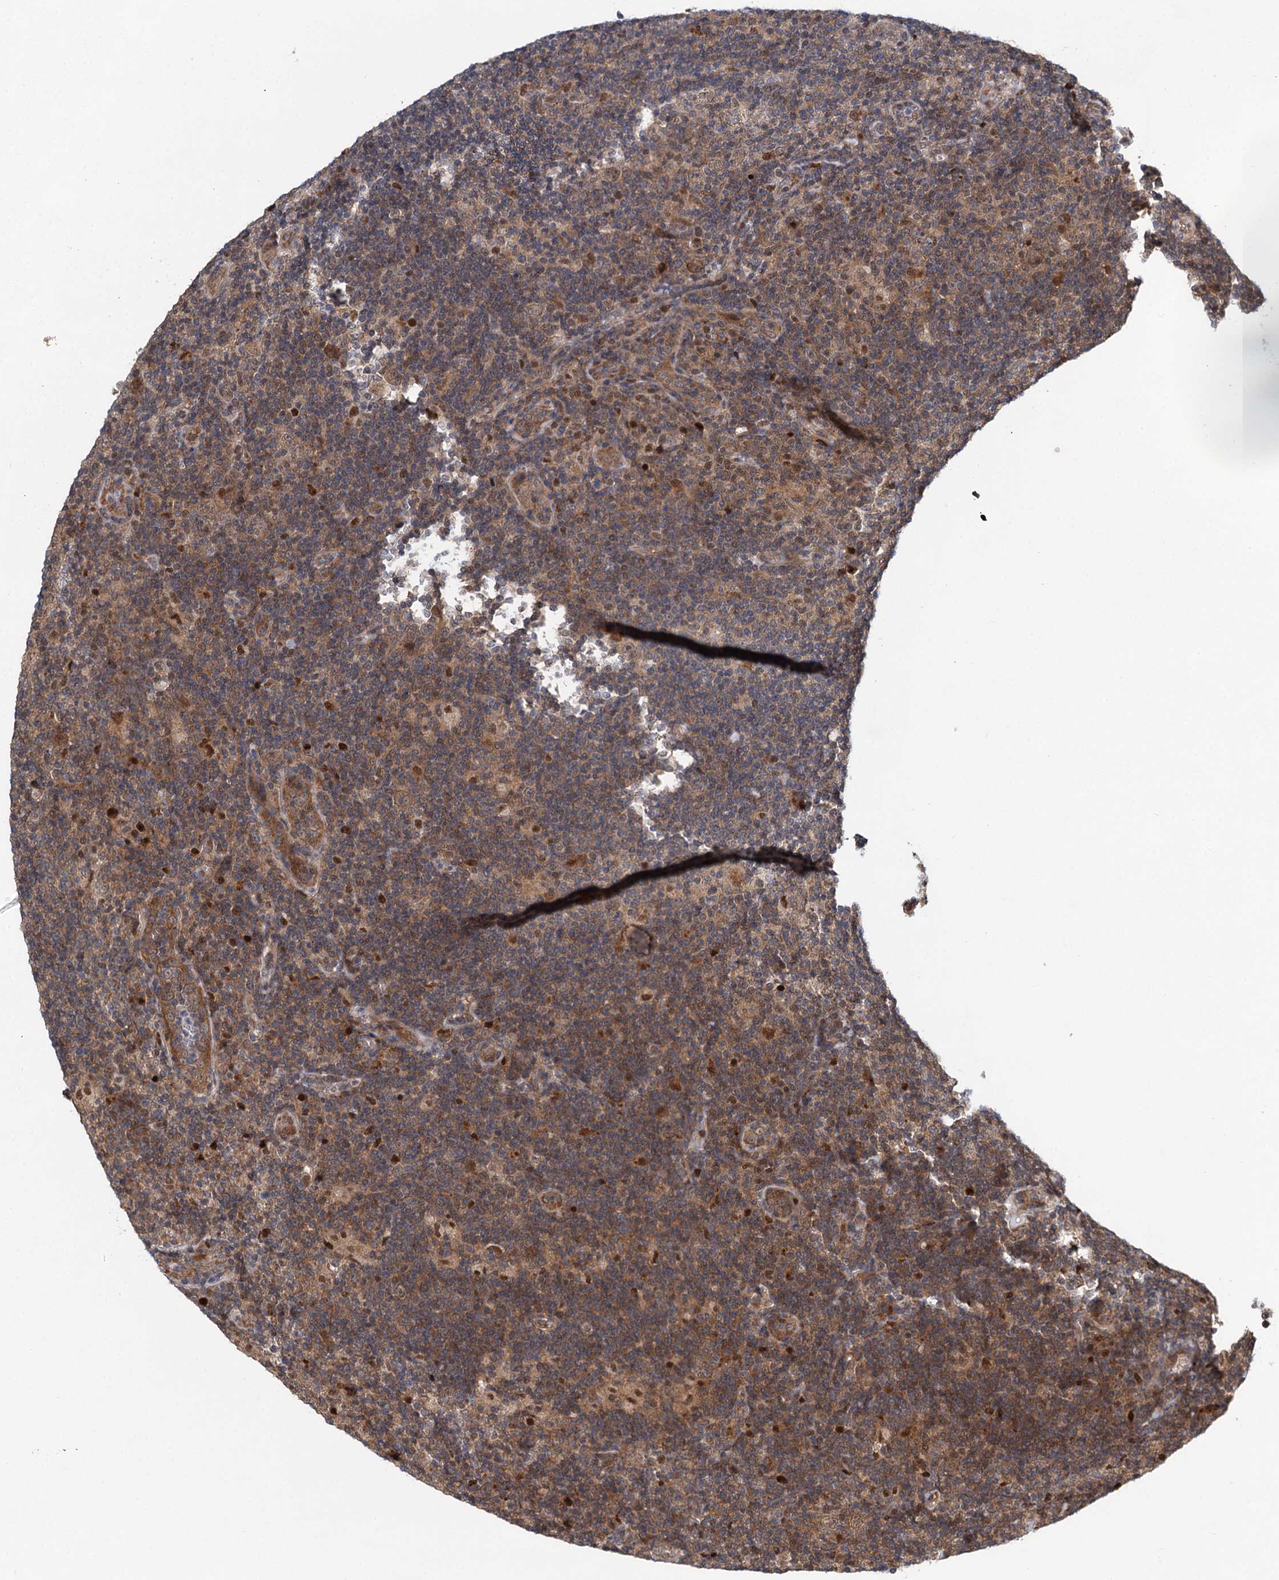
{"staining": {"intensity": "moderate", "quantity": "25%-75%", "location": "cytoplasmic/membranous"}, "tissue": "lymphoma", "cell_type": "Tumor cells", "image_type": "cancer", "snomed": [{"axis": "morphology", "description": "Hodgkin's disease, NOS"}, {"axis": "topography", "description": "Lymph node"}], "caption": "A micrograph of human lymphoma stained for a protein displays moderate cytoplasmic/membranous brown staining in tumor cells.", "gene": "GPBP1", "patient": {"sex": "female", "age": 57}}